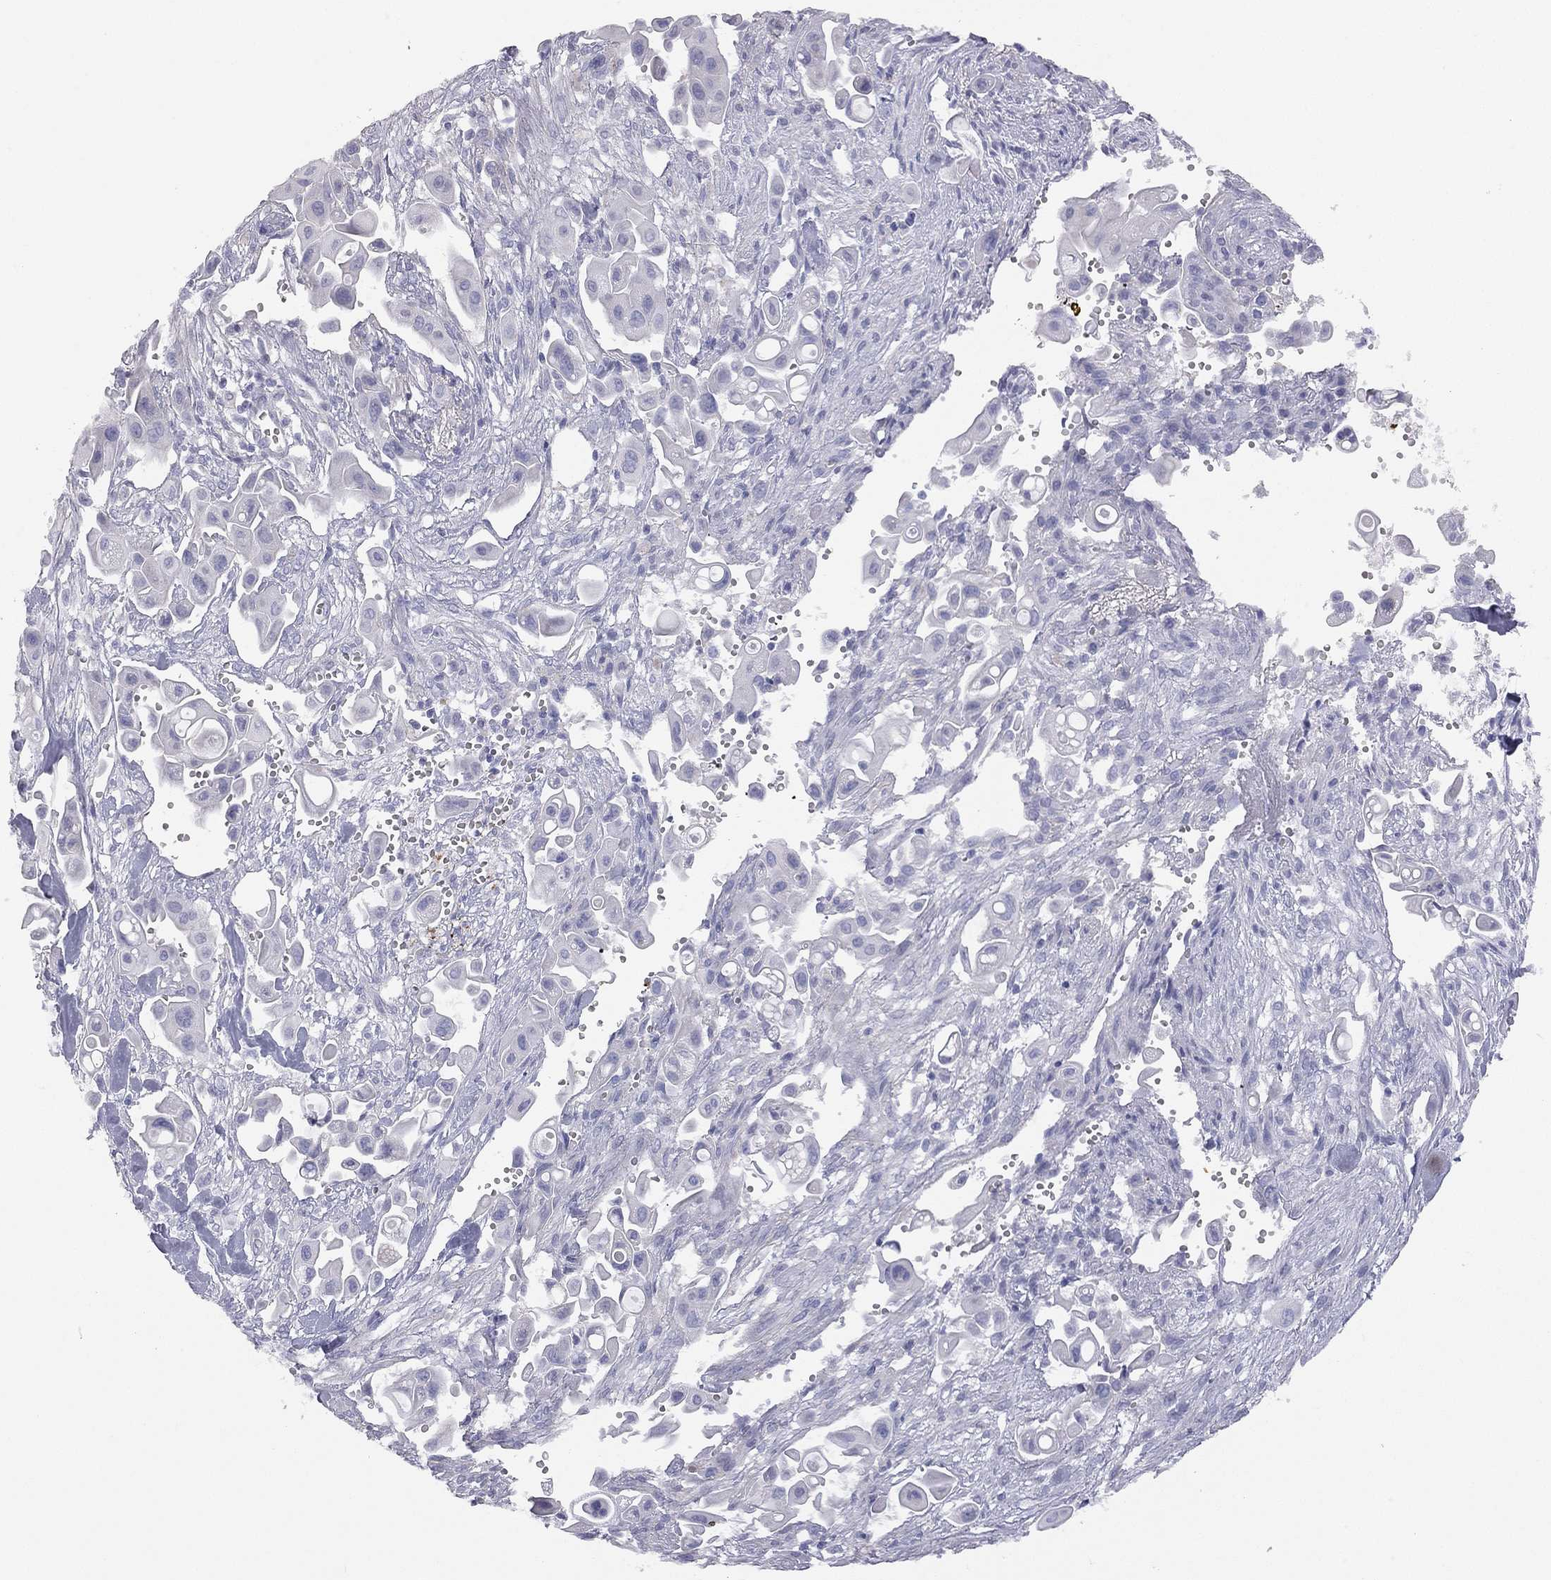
{"staining": {"intensity": "negative", "quantity": "none", "location": "none"}, "tissue": "pancreatic cancer", "cell_type": "Tumor cells", "image_type": "cancer", "snomed": [{"axis": "morphology", "description": "Adenocarcinoma, NOS"}, {"axis": "topography", "description": "Pancreas"}], "caption": "The immunohistochemistry photomicrograph has no significant expression in tumor cells of adenocarcinoma (pancreatic) tissue.", "gene": "ADCYAP1", "patient": {"sex": "male", "age": 50}}